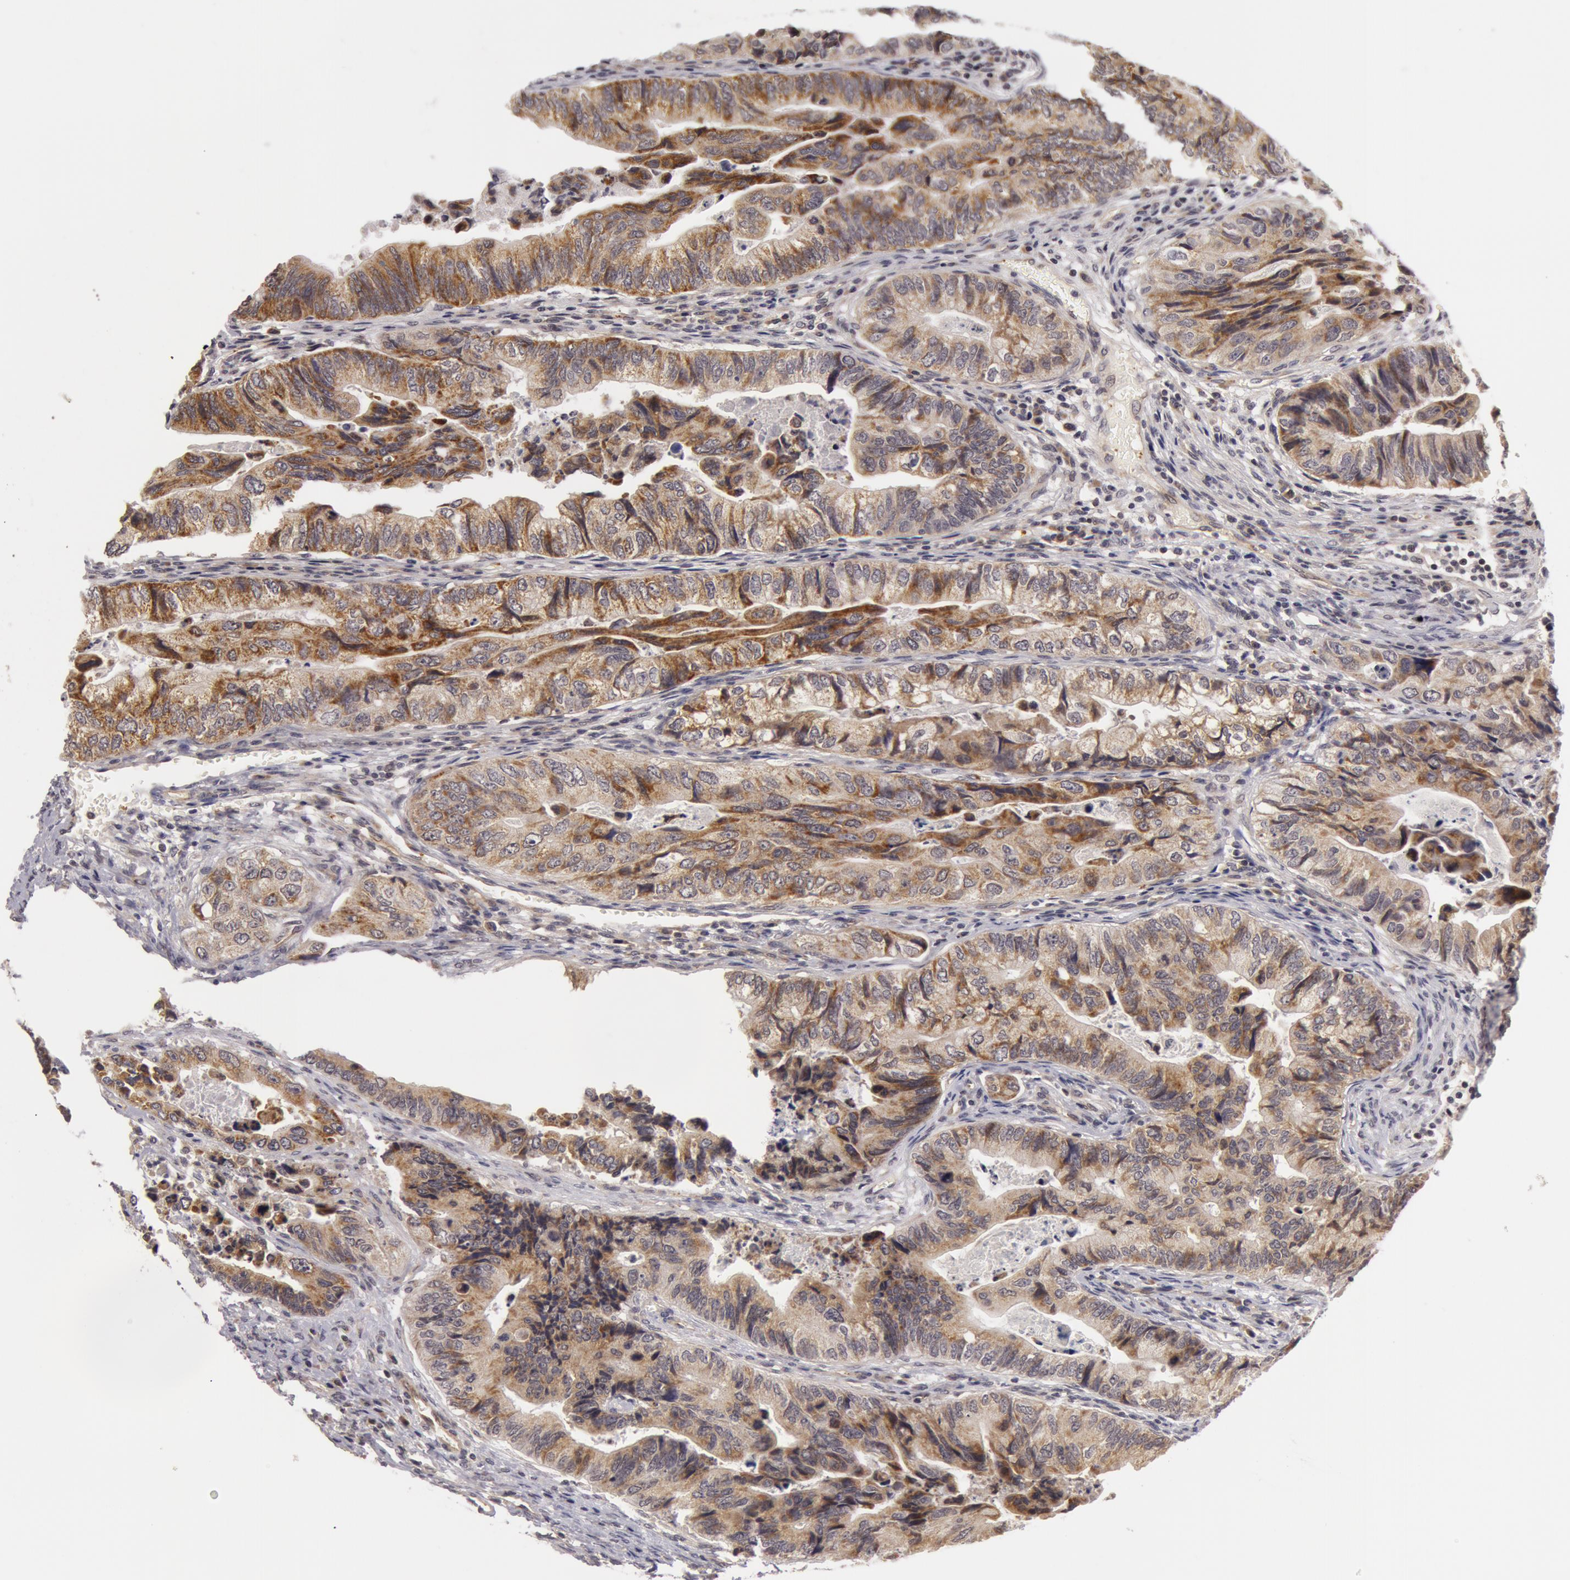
{"staining": {"intensity": "moderate", "quantity": ">75%", "location": "cytoplasmic/membranous"}, "tissue": "colorectal cancer", "cell_type": "Tumor cells", "image_type": "cancer", "snomed": [{"axis": "morphology", "description": "Adenocarcinoma, NOS"}, {"axis": "topography", "description": "Colon"}], "caption": "Immunohistochemical staining of colorectal cancer (adenocarcinoma) exhibits medium levels of moderate cytoplasmic/membranous expression in approximately >75% of tumor cells.", "gene": "SYTL4", "patient": {"sex": "female", "age": 11}}